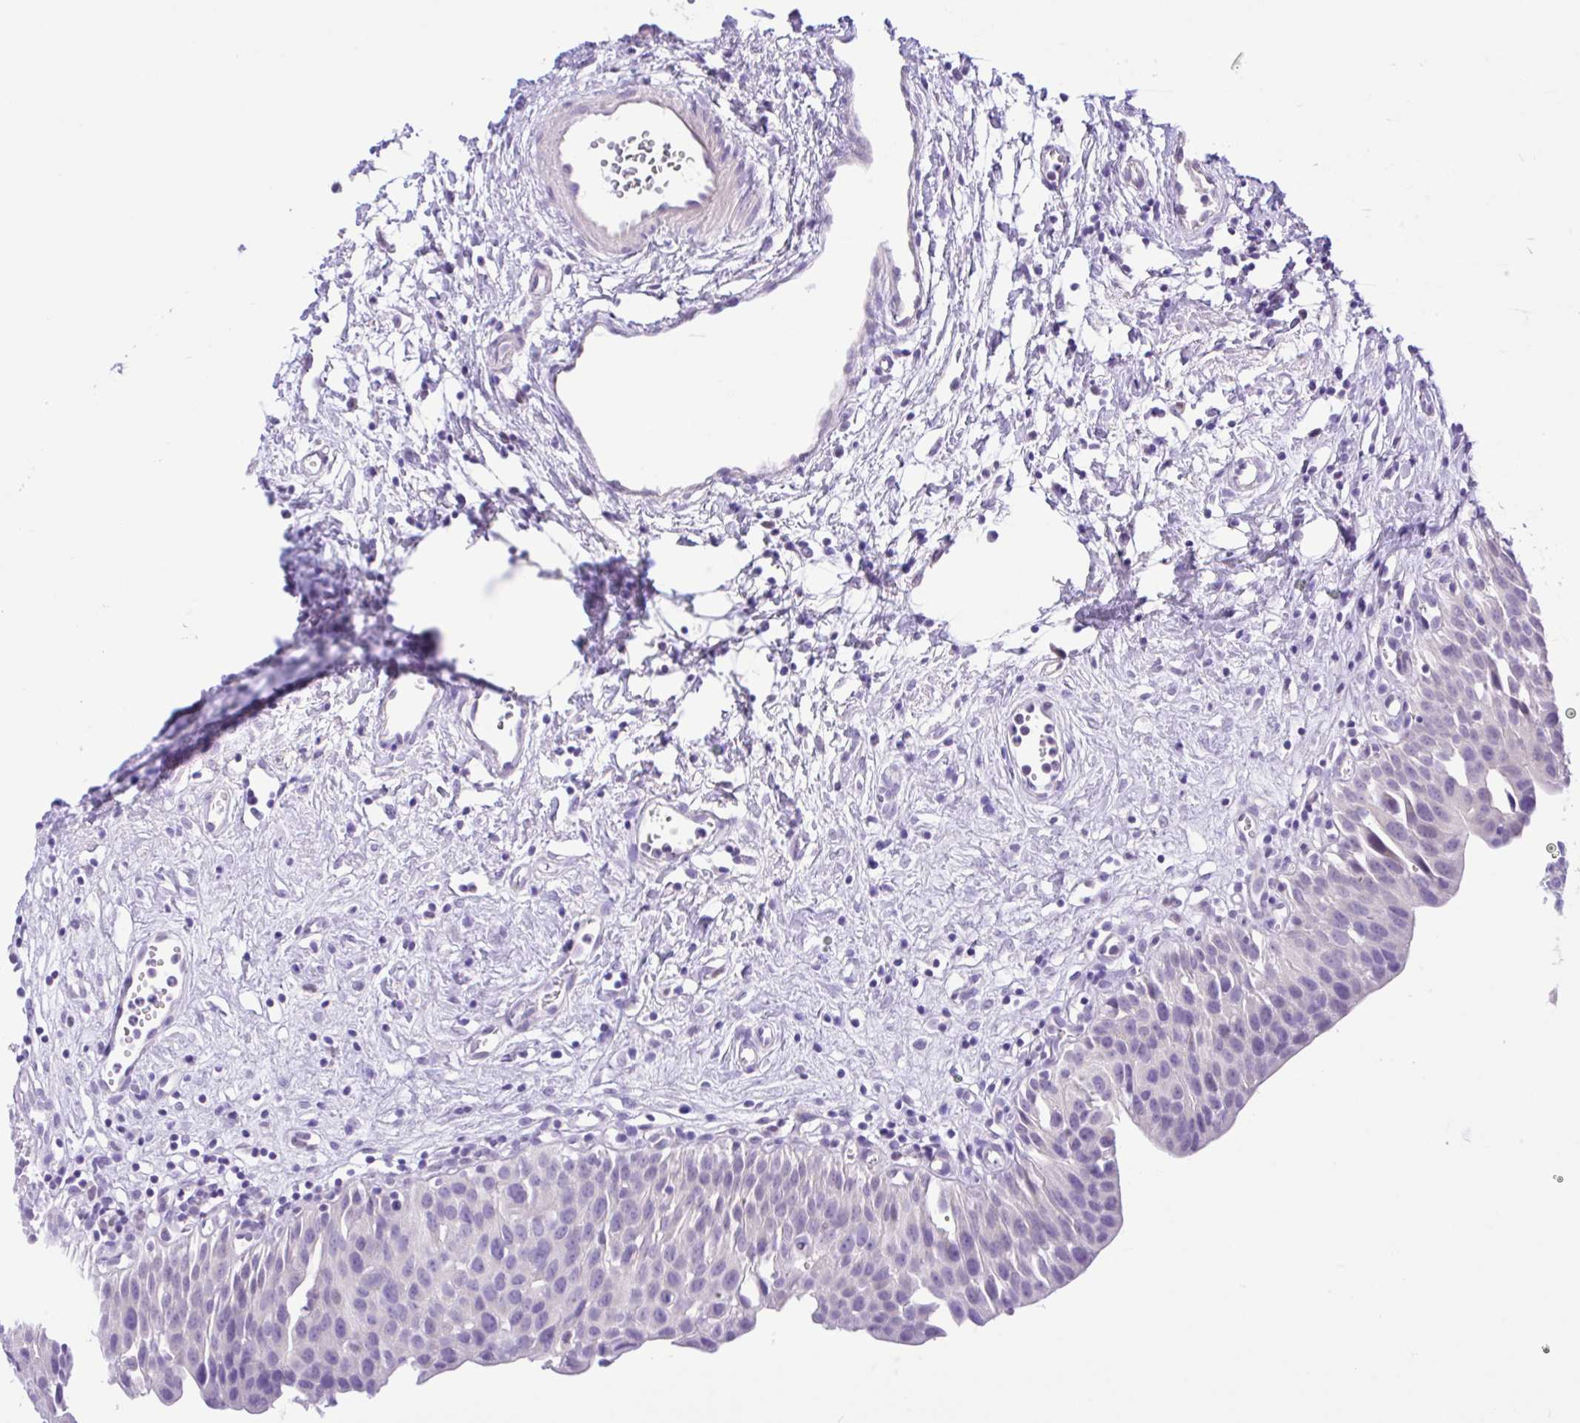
{"staining": {"intensity": "negative", "quantity": "none", "location": "none"}, "tissue": "urinary bladder", "cell_type": "Urothelial cells", "image_type": "normal", "snomed": [{"axis": "morphology", "description": "Normal tissue, NOS"}, {"axis": "topography", "description": "Urinary bladder"}], "caption": "Urinary bladder stained for a protein using immunohistochemistry shows no expression urothelial cells.", "gene": "ANO4", "patient": {"sex": "male", "age": 51}}